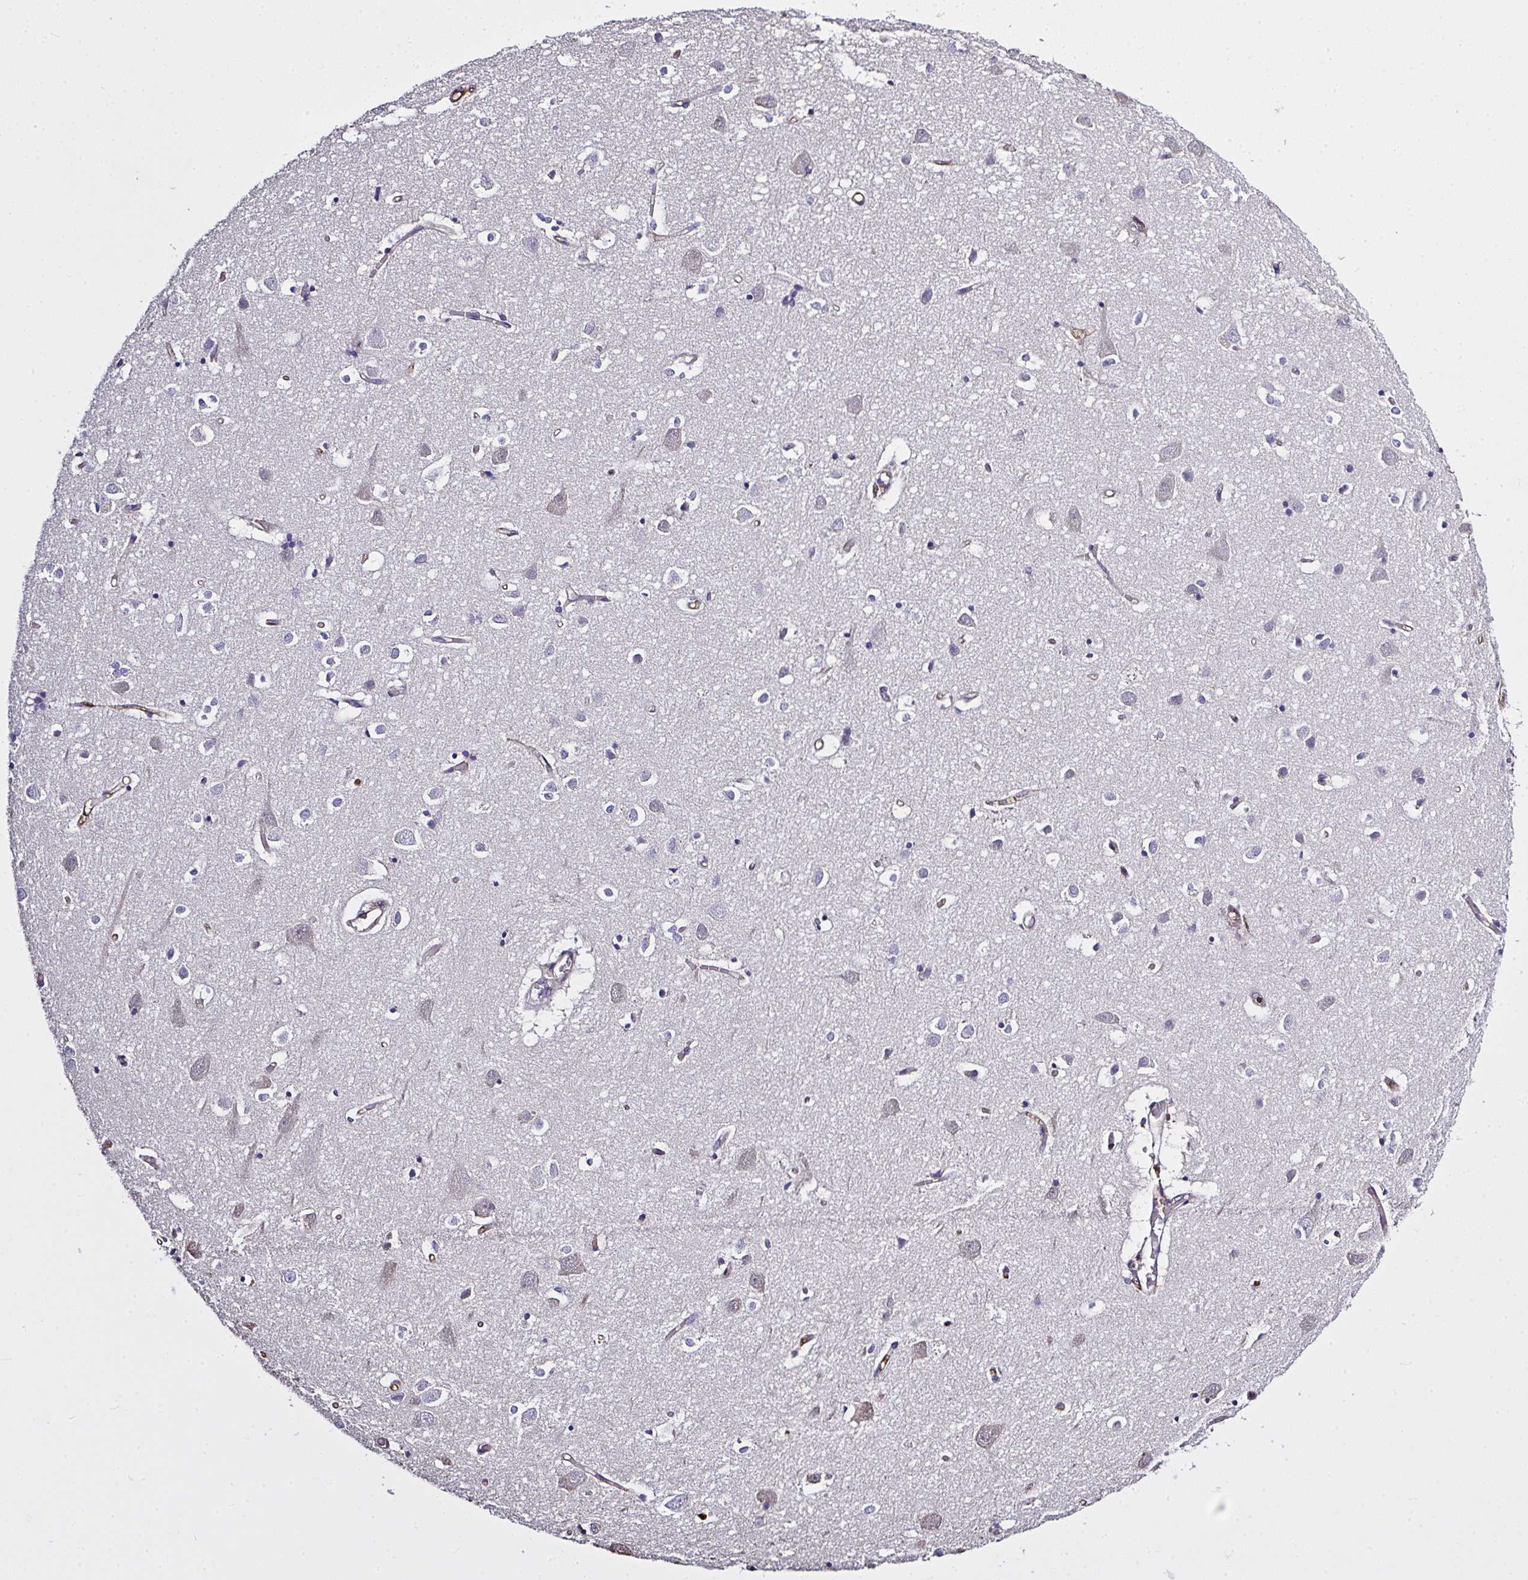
{"staining": {"intensity": "negative", "quantity": "none", "location": "none"}, "tissue": "cerebral cortex", "cell_type": "Endothelial cells", "image_type": "normal", "snomed": [{"axis": "morphology", "description": "Normal tissue, NOS"}, {"axis": "topography", "description": "Cerebral cortex"}], "caption": "IHC image of normal cerebral cortex: human cerebral cortex stained with DAB (3,3'-diaminobenzidine) shows no significant protein expression in endothelial cells.", "gene": "ZNF813", "patient": {"sex": "male", "age": 70}}